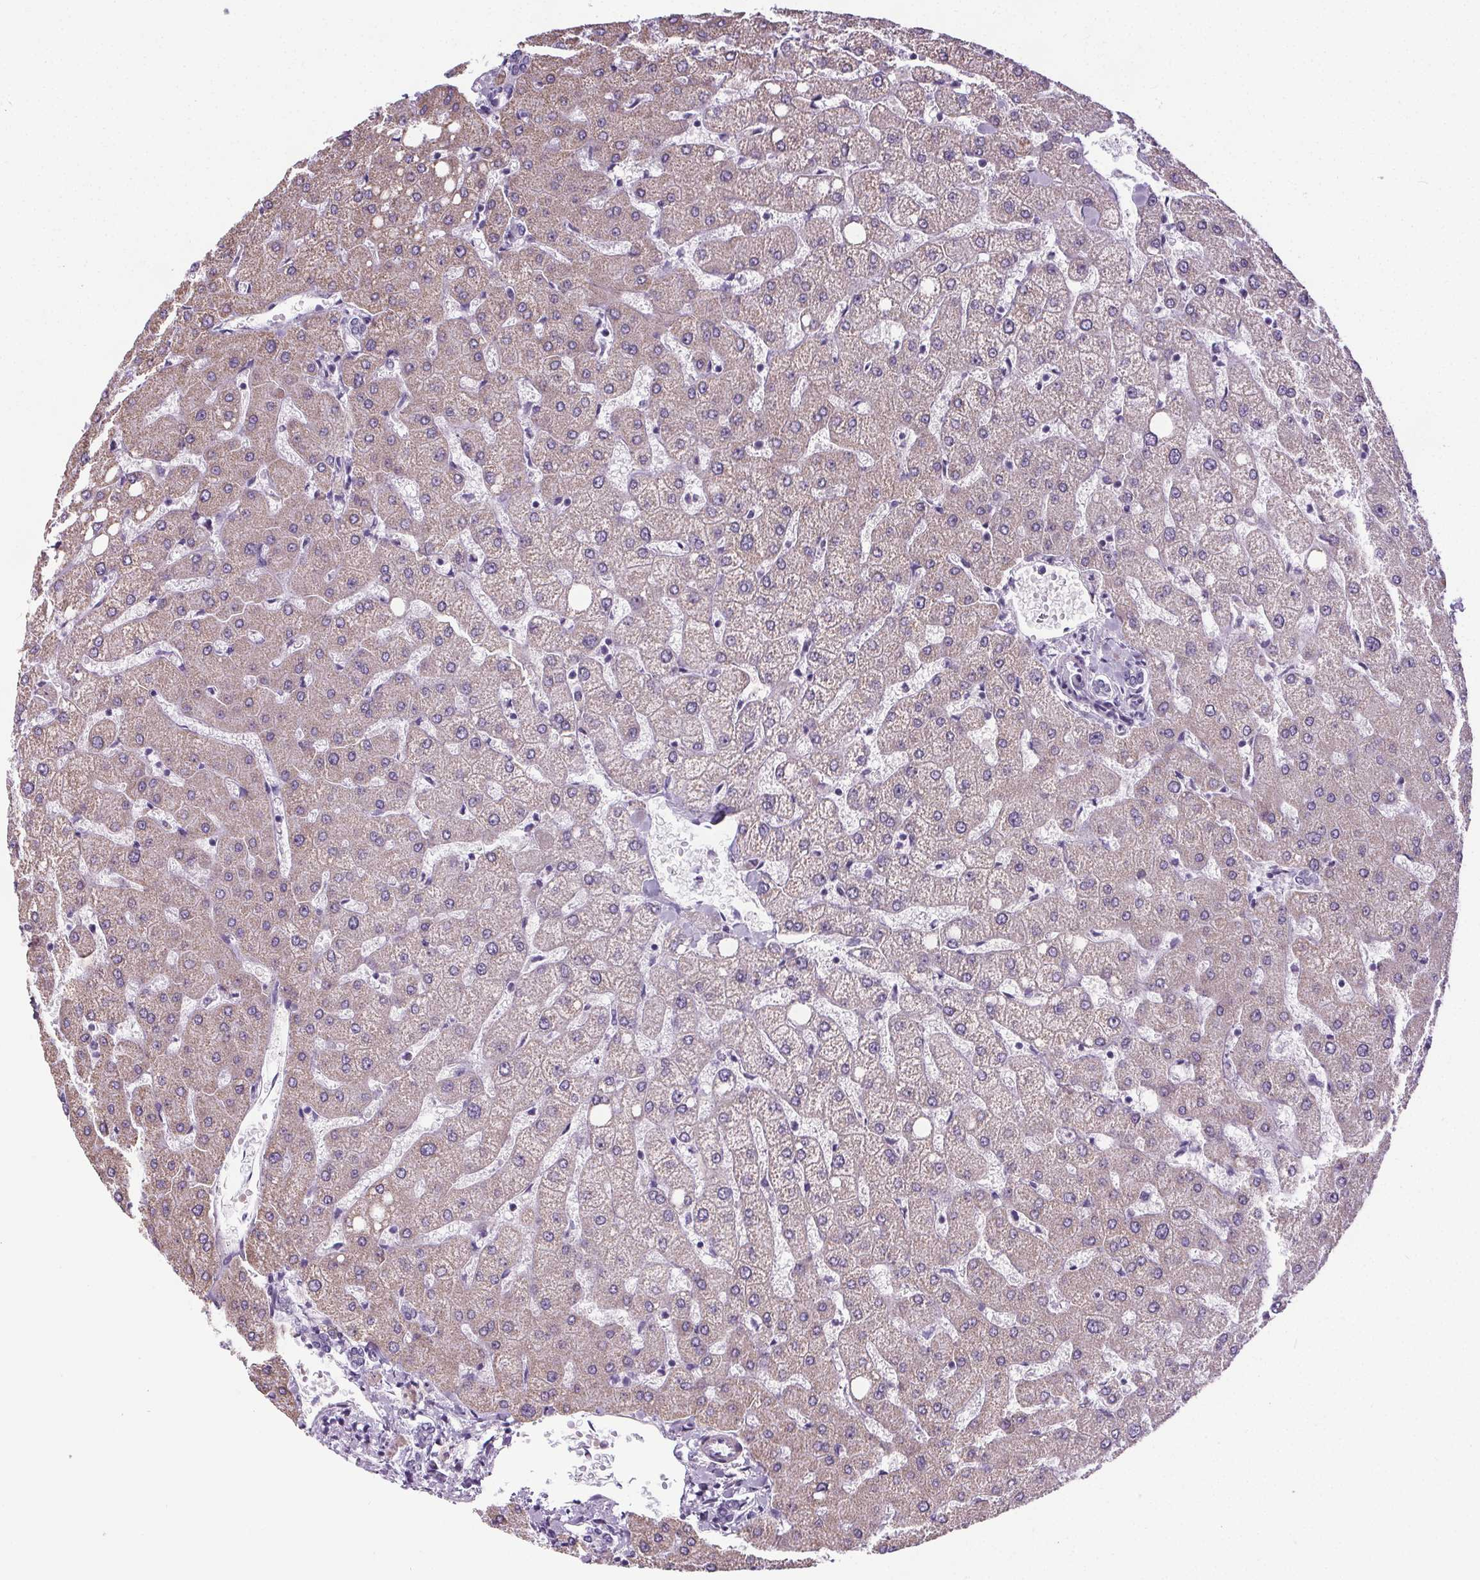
{"staining": {"intensity": "negative", "quantity": "none", "location": "none"}, "tissue": "liver", "cell_type": "Cholangiocytes", "image_type": "normal", "snomed": [{"axis": "morphology", "description": "Normal tissue, NOS"}, {"axis": "topography", "description": "Liver"}], "caption": "Cholangiocytes show no significant staining in unremarkable liver. Brightfield microscopy of immunohistochemistry stained with DAB (brown) and hematoxylin (blue), captured at high magnification.", "gene": "ELAVL2", "patient": {"sex": "female", "age": 54}}